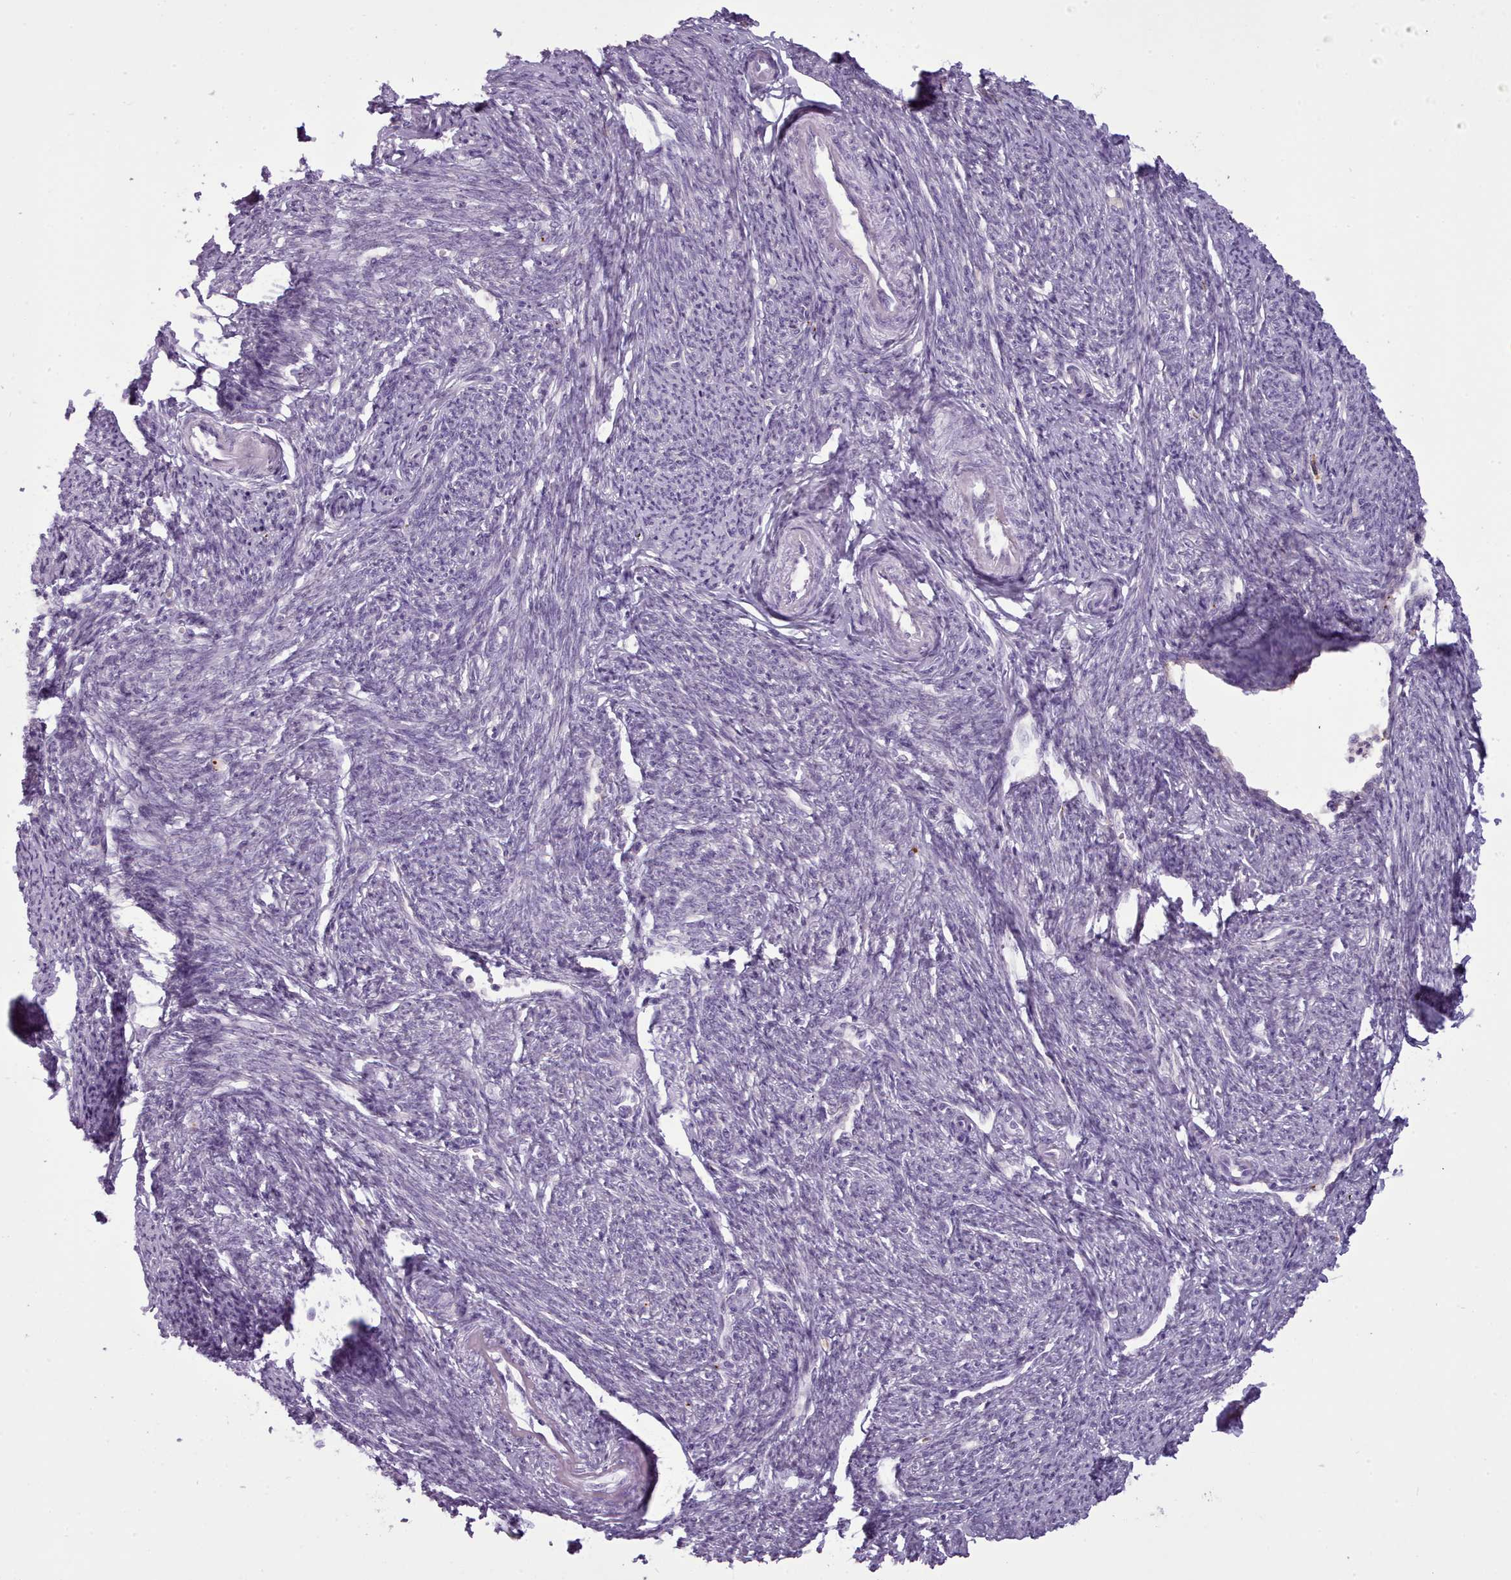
{"staining": {"intensity": "negative", "quantity": "none", "location": "none"}, "tissue": "smooth muscle", "cell_type": "Smooth muscle cells", "image_type": "normal", "snomed": [{"axis": "morphology", "description": "Normal tissue, NOS"}, {"axis": "topography", "description": "Smooth muscle"}, {"axis": "topography", "description": "Fallopian tube"}], "caption": "The photomicrograph demonstrates no significant expression in smooth muscle cells of smooth muscle. (DAB (3,3'-diaminobenzidine) immunohistochemistry, high magnification).", "gene": "NDST2", "patient": {"sex": "female", "age": 59}}